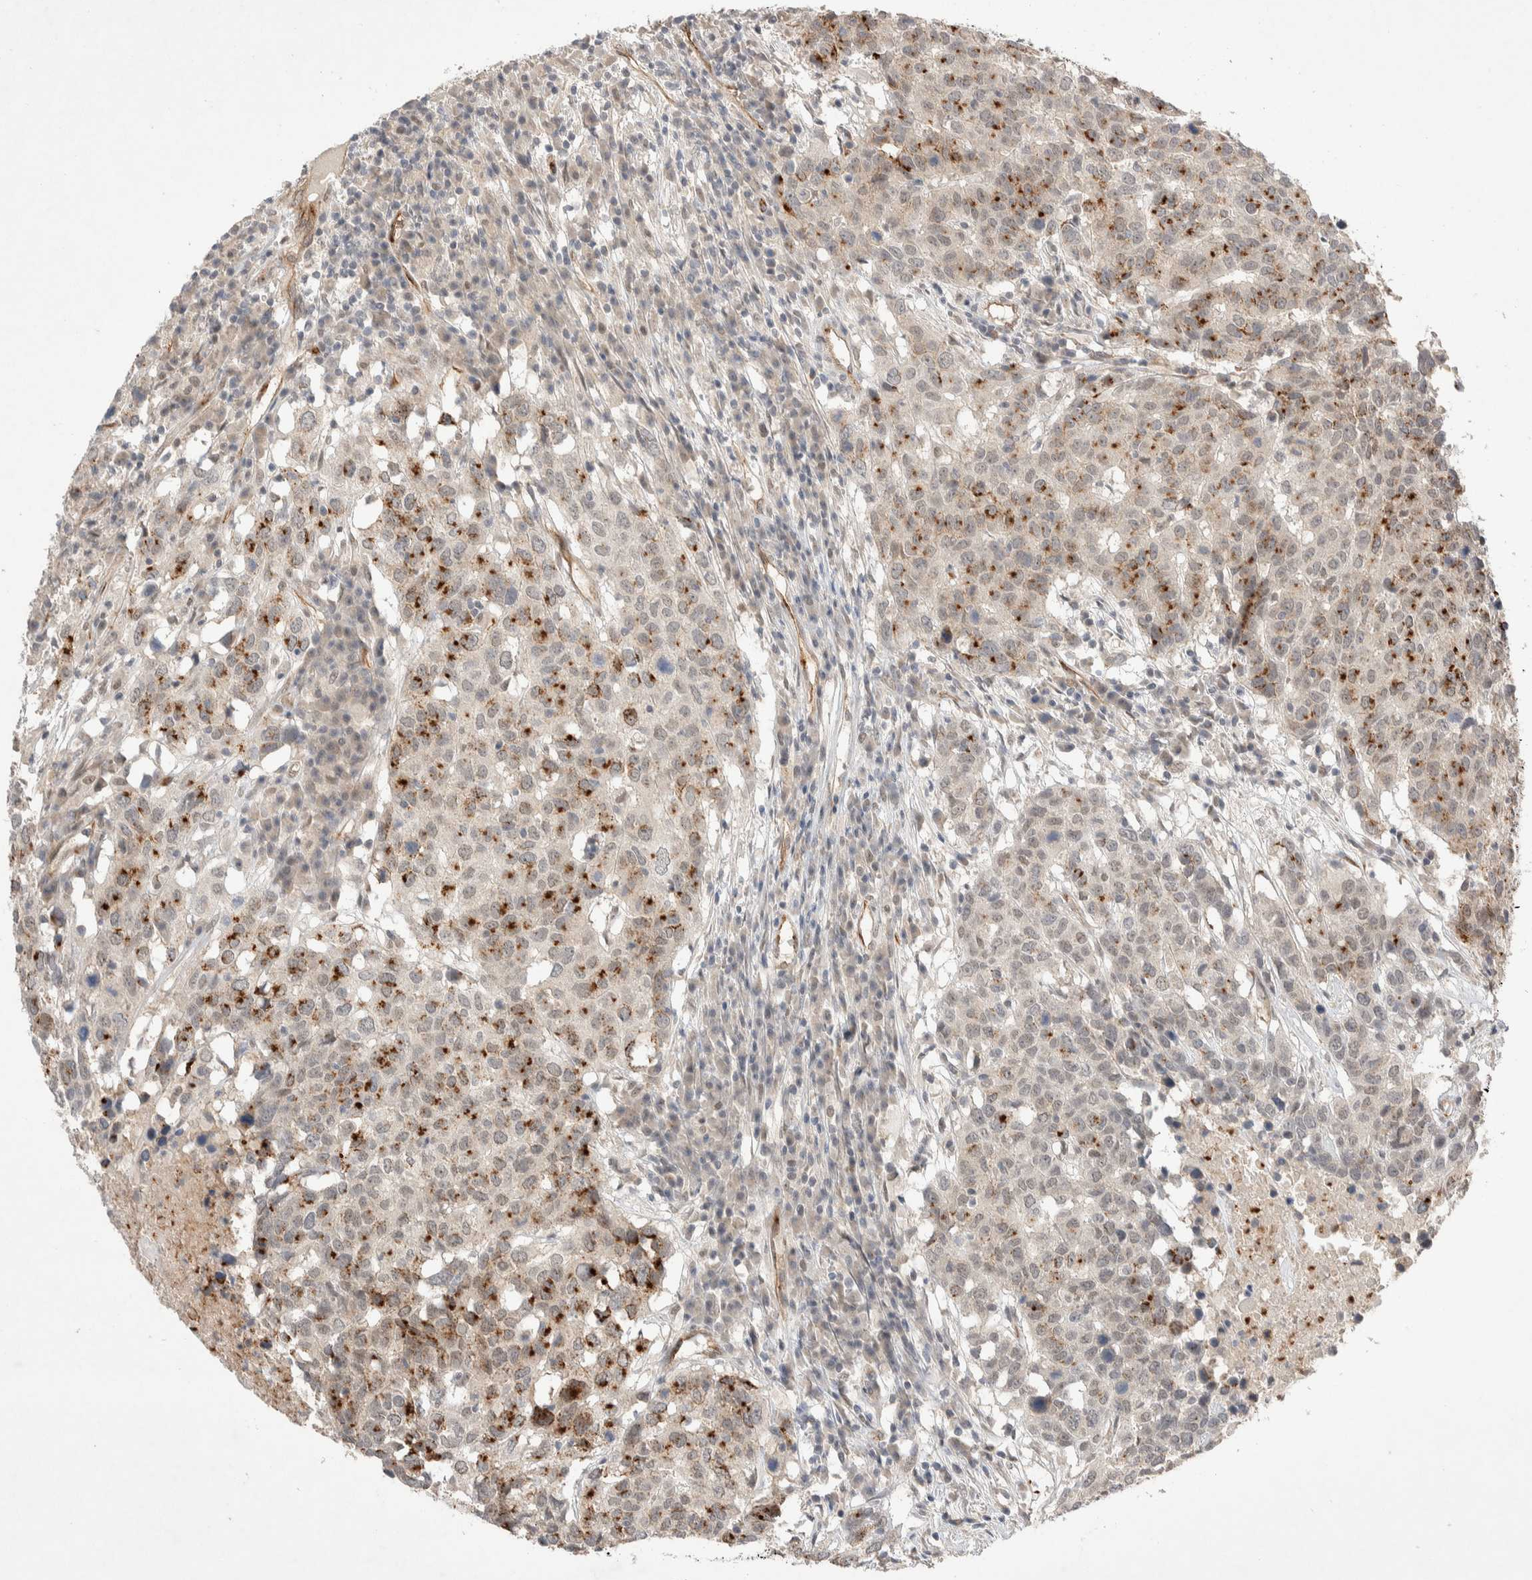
{"staining": {"intensity": "moderate", "quantity": "25%-75%", "location": "cytoplasmic/membranous"}, "tissue": "head and neck cancer", "cell_type": "Tumor cells", "image_type": "cancer", "snomed": [{"axis": "morphology", "description": "Squamous cell carcinoma, NOS"}, {"axis": "topography", "description": "Head-Neck"}], "caption": "Human head and neck squamous cell carcinoma stained for a protein (brown) demonstrates moderate cytoplasmic/membranous positive staining in approximately 25%-75% of tumor cells.", "gene": "ZNF704", "patient": {"sex": "male", "age": 66}}